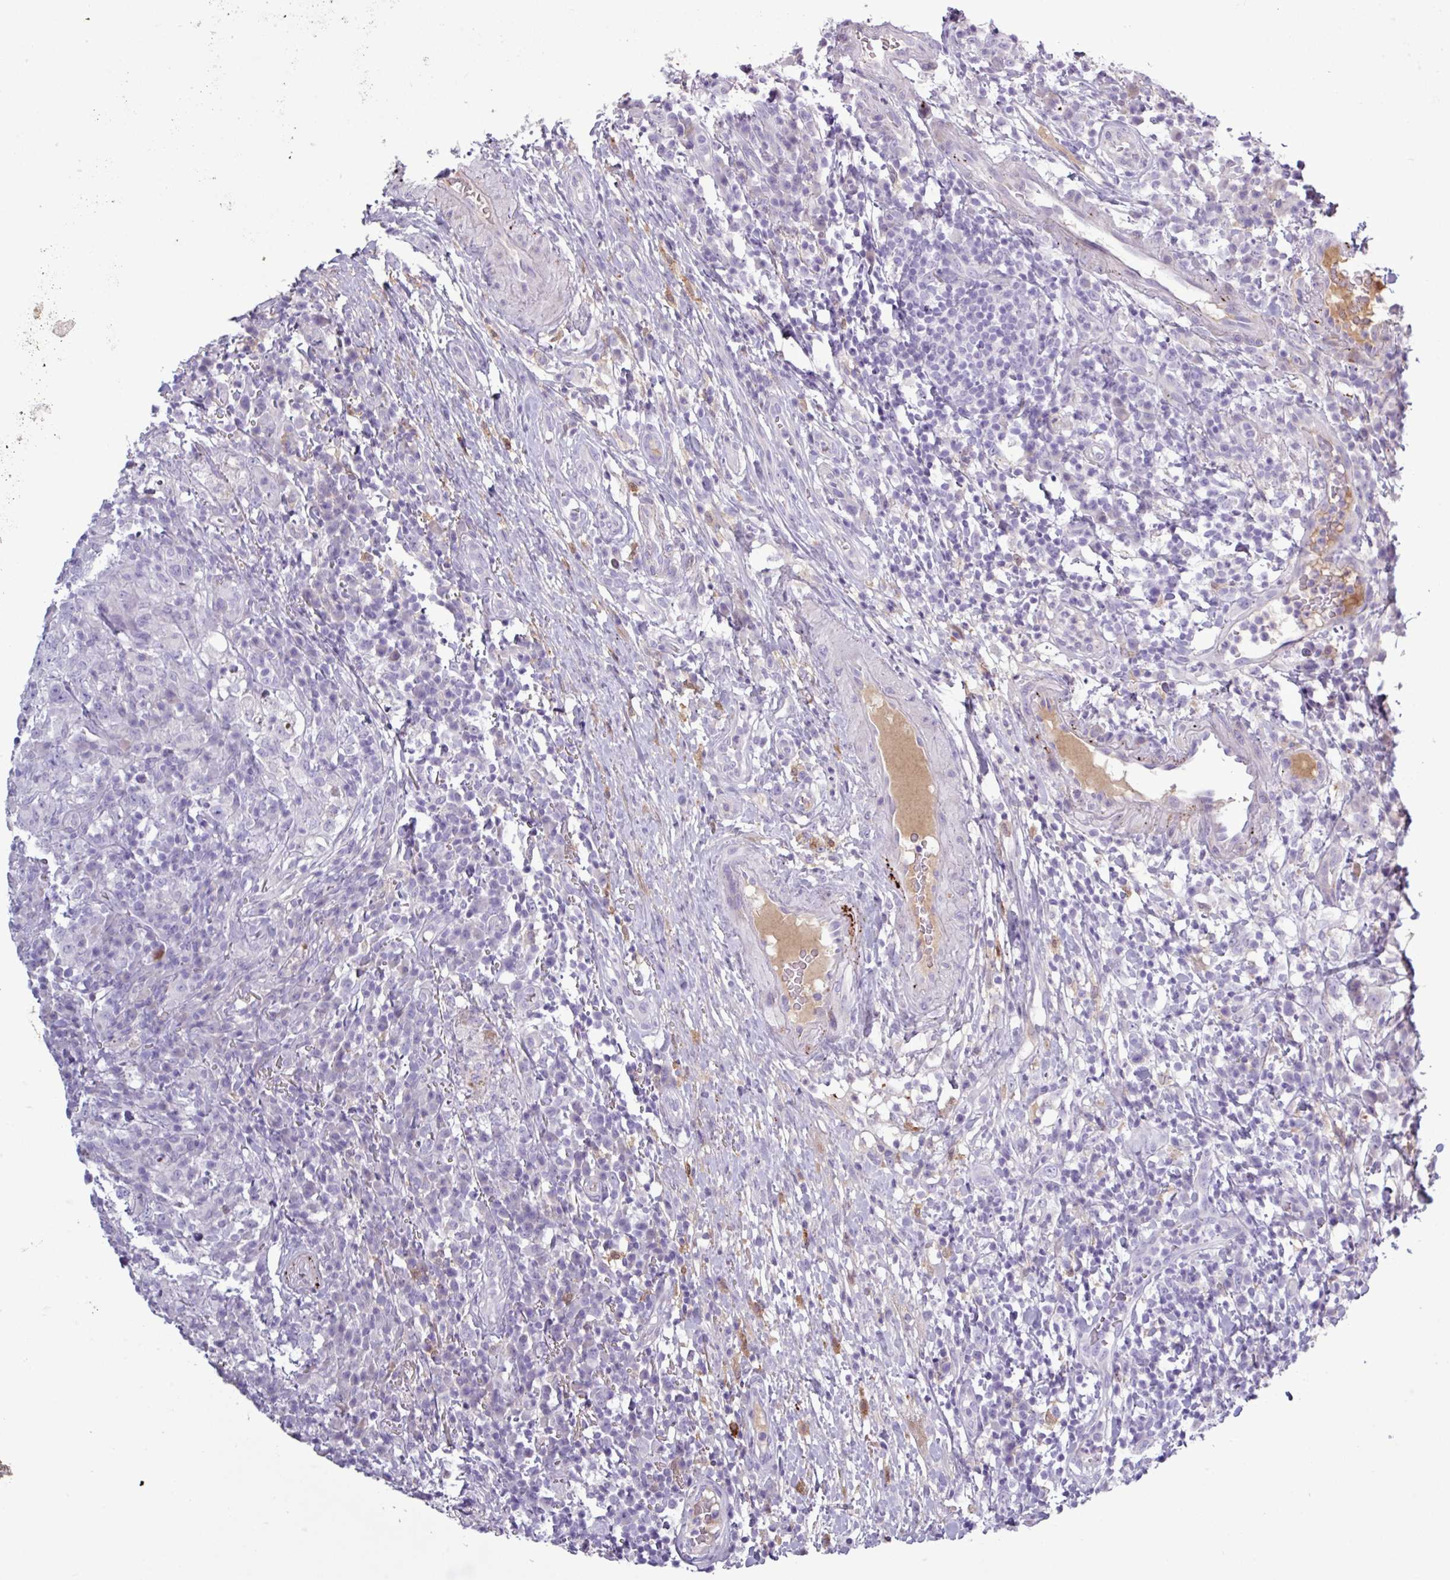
{"staining": {"intensity": "negative", "quantity": "none", "location": "none"}, "tissue": "head and neck cancer", "cell_type": "Tumor cells", "image_type": "cancer", "snomed": [{"axis": "morphology", "description": "Normal tissue, NOS"}, {"axis": "morphology", "description": "Squamous cell carcinoma, NOS"}, {"axis": "topography", "description": "Skeletal muscle"}, {"axis": "topography", "description": "Vascular tissue"}, {"axis": "topography", "description": "Peripheral nerve tissue"}, {"axis": "topography", "description": "Head-Neck"}], "caption": "This histopathology image is of head and neck cancer stained with immunohistochemistry (IHC) to label a protein in brown with the nuclei are counter-stained blue. There is no expression in tumor cells.", "gene": "C4B", "patient": {"sex": "male", "age": 66}}